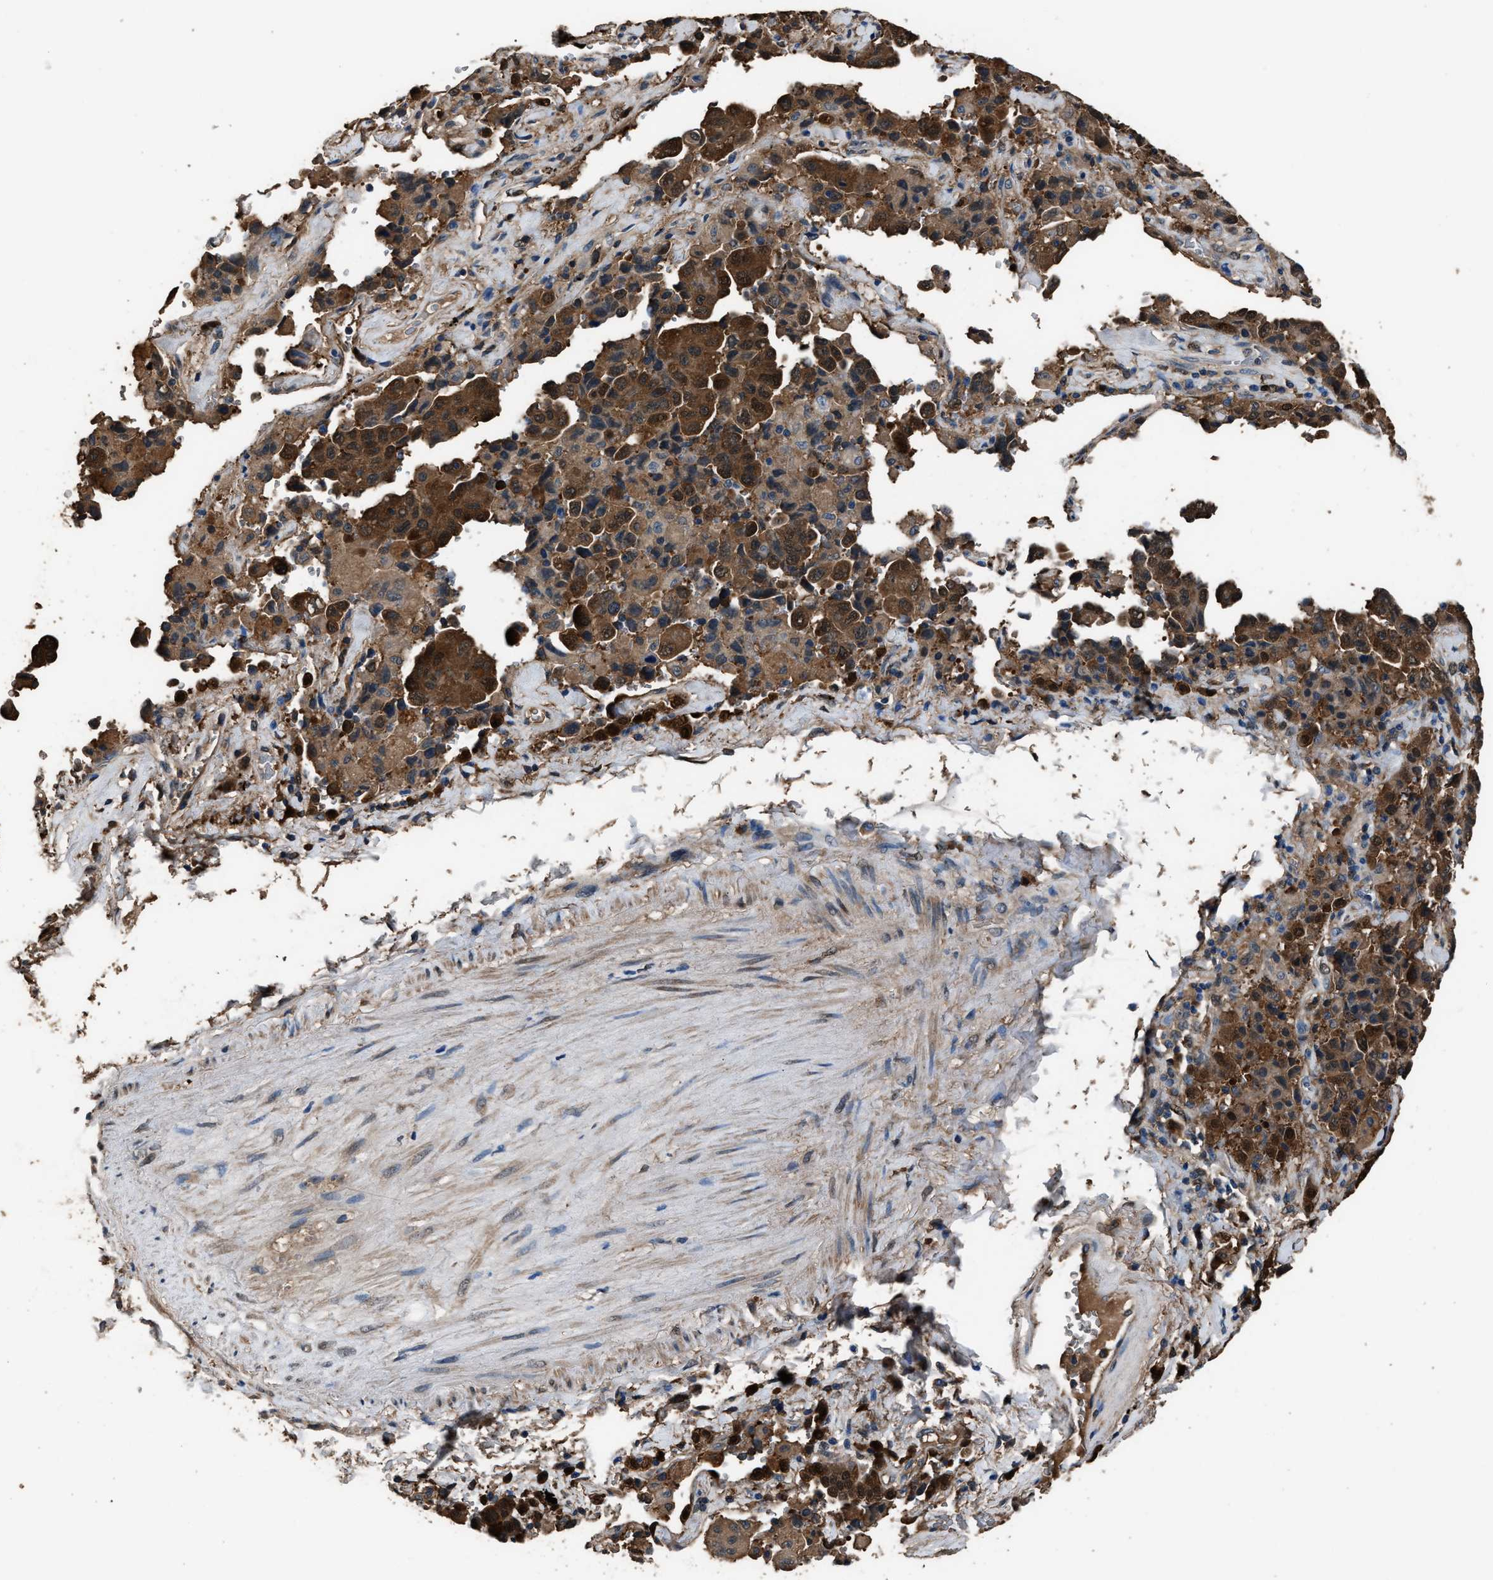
{"staining": {"intensity": "moderate", "quantity": ">75%", "location": "cytoplasmic/membranous"}, "tissue": "lung cancer", "cell_type": "Tumor cells", "image_type": "cancer", "snomed": [{"axis": "morphology", "description": "Adenocarcinoma, NOS"}, {"axis": "topography", "description": "Lung"}], "caption": "This micrograph reveals immunohistochemistry (IHC) staining of human lung cancer, with medium moderate cytoplasmic/membranous expression in approximately >75% of tumor cells.", "gene": "GSTP1", "patient": {"sex": "female", "age": 51}}